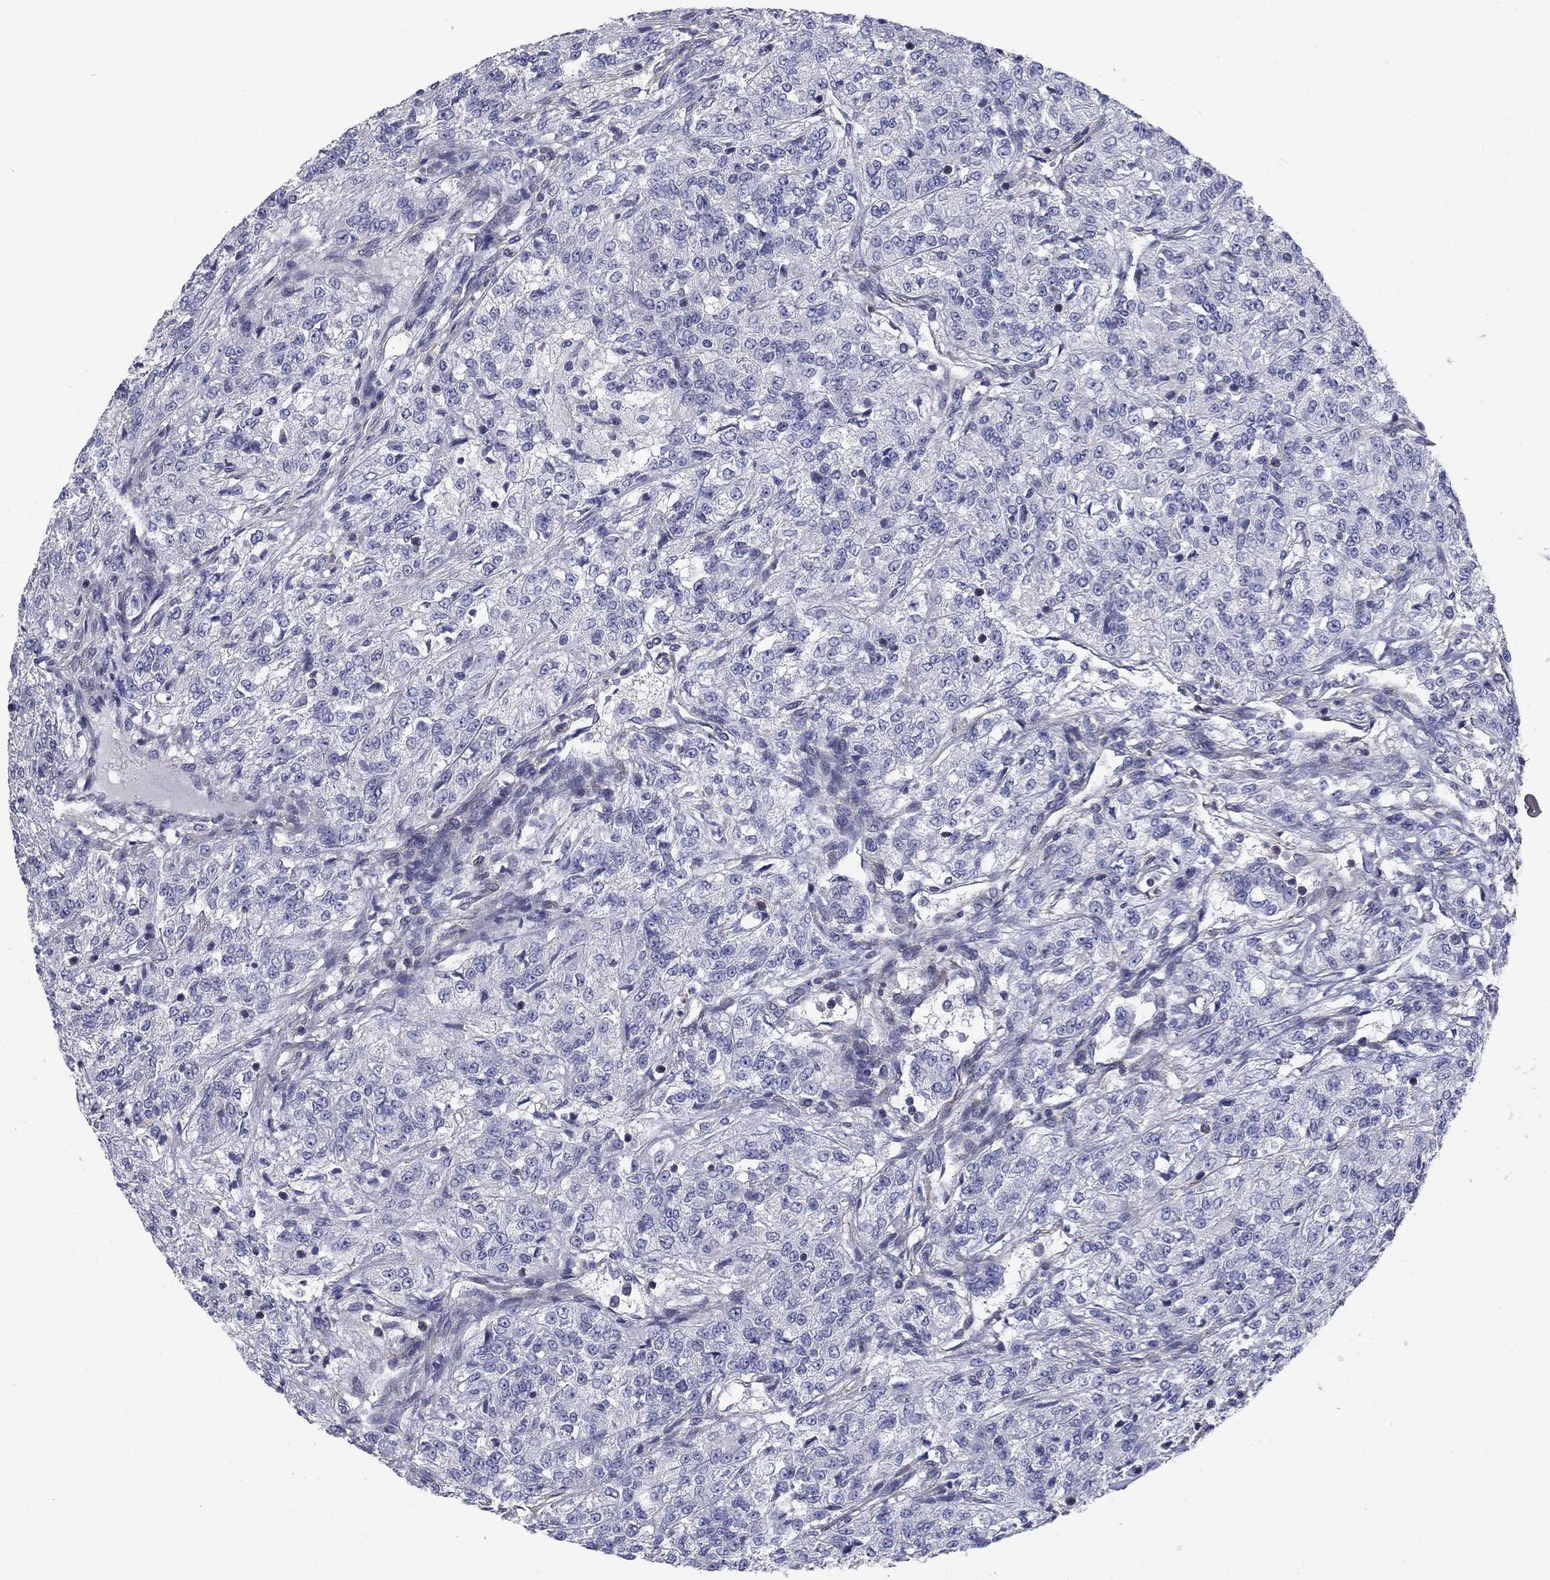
{"staining": {"intensity": "negative", "quantity": "none", "location": "none"}, "tissue": "renal cancer", "cell_type": "Tumor cells", "image_type": "cancer", "snomed": [{"axis": "morphology", "description": "Adenocarcinoma, NOS"}, {"axis": "topography", "description": "Kidney"}], "caption": "This micrograph is of renal cancer (adenocarcinoma) stained with immunohistochemistry to label a protein in brown with the nuclei are counter-stained blue. There is no expression in tumor cells. (Stains: DAB IHC with hematoxylin counter stain, Microscopy: brightfield microscopy at high magnification).", "gene": "PSD4", "patient": {"sex": "female", "age": 63}}